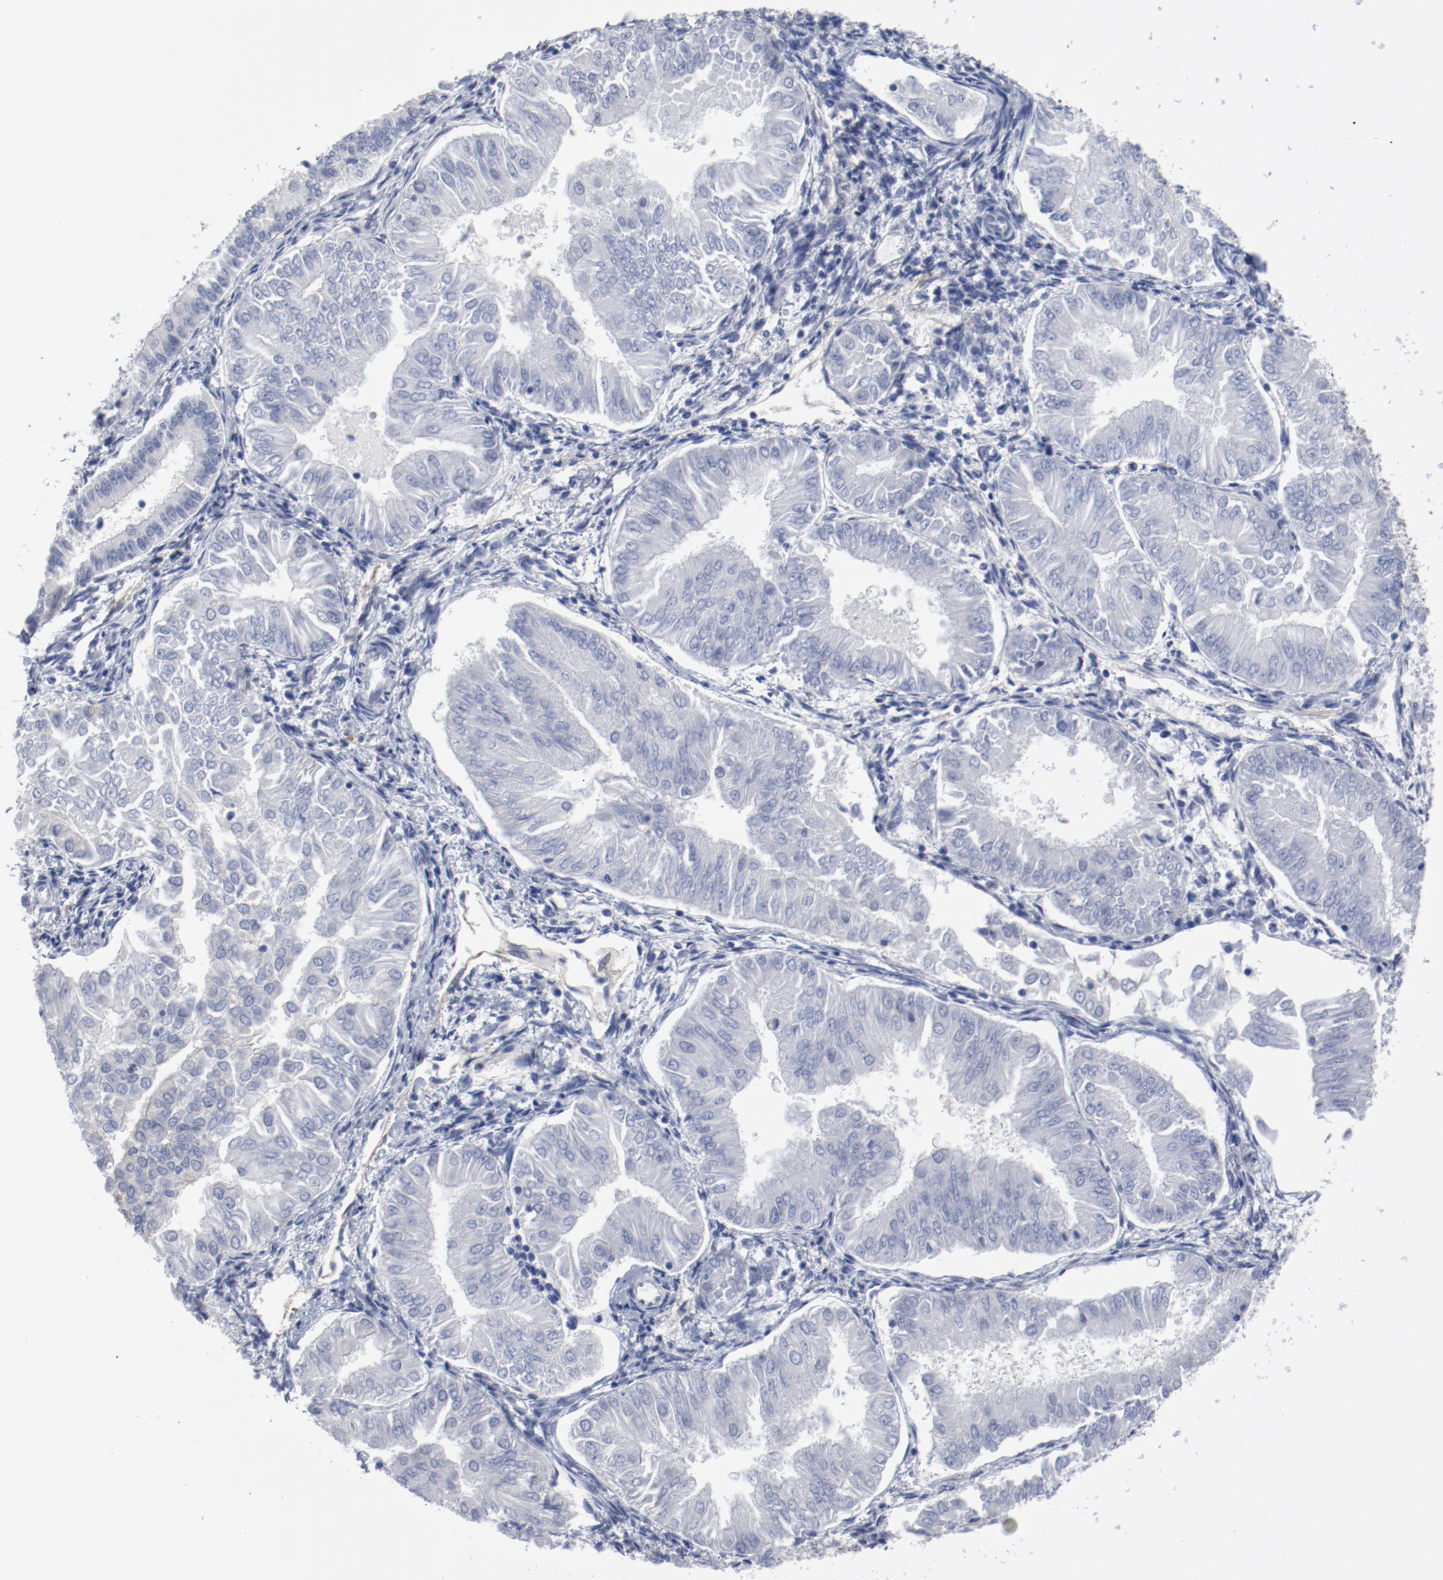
{"staining": {"intensity": "negative", "quantity": "none", "location": "none"}, "tissue": "endometrial cancer", "cell_type": "Tumor cells", "image_type": "cancer", "snomed": [{"axis": "morphology", "description": "Adenocarcinoma, NOS"}, {"axis": "topography", "description": "Endometrium"}], "caption": "There is no significant positivity in tumor cells of endometrial adenocarcinoma.", "gene": "ANKLE2", "patient": {"sex": "female", "age": 53}}